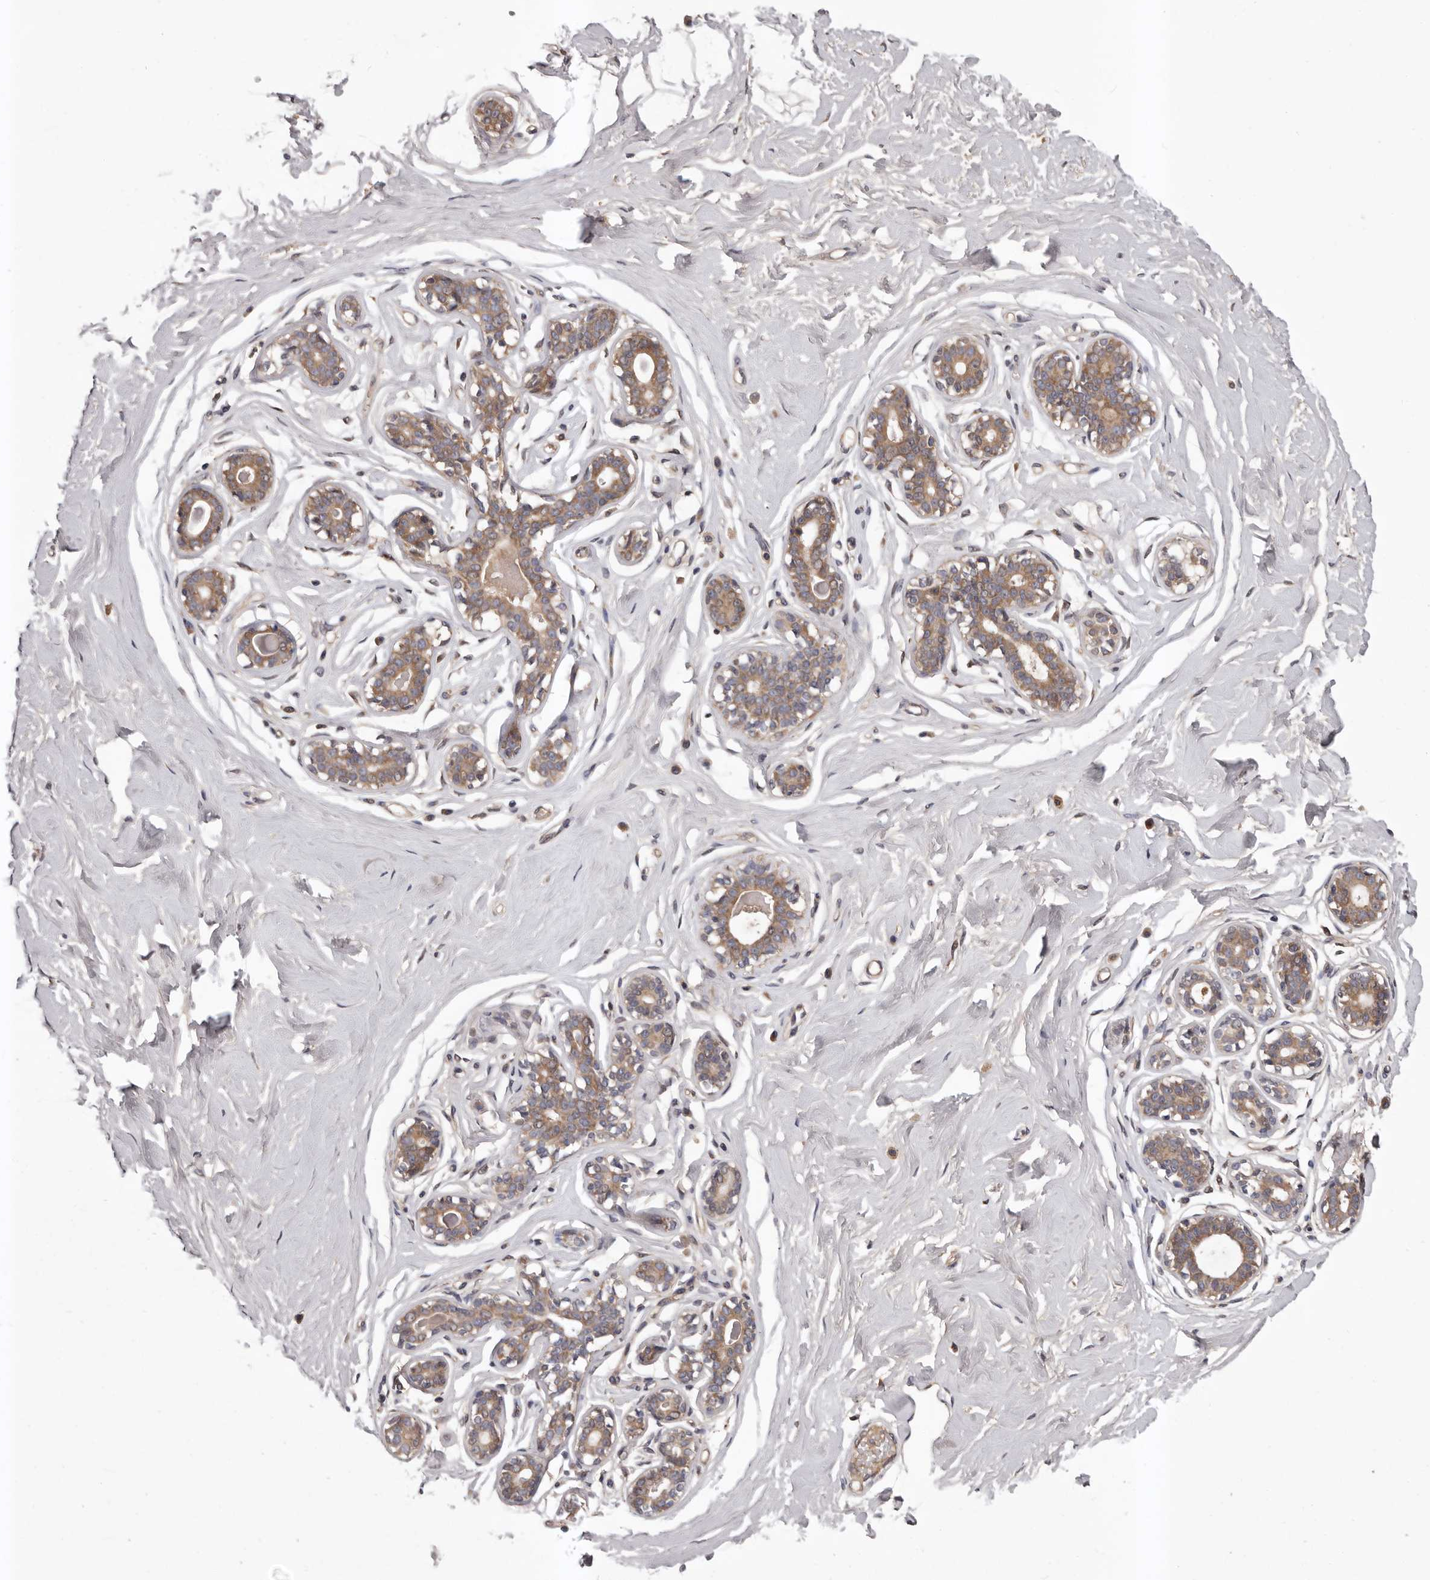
{"staining": {"intensity": "negative", "quantity": "none", "location": "none"}, "tissue": "breast", "cell_type": "Adipocytes", "image_type": "normal", "snomed": [{"axis": "morphology", "description": "Normal tissue, NOS"}, {"axis": "morphology", "description": "Adenoma, NOS"}, {"axis": "topography", "description": "Breast"}], "caption": "This is an IHC image of benign human breast. There is no expression in adipocytes.", "gene": "PRKD1", "patient": {"sex": "female", "age": 23}}